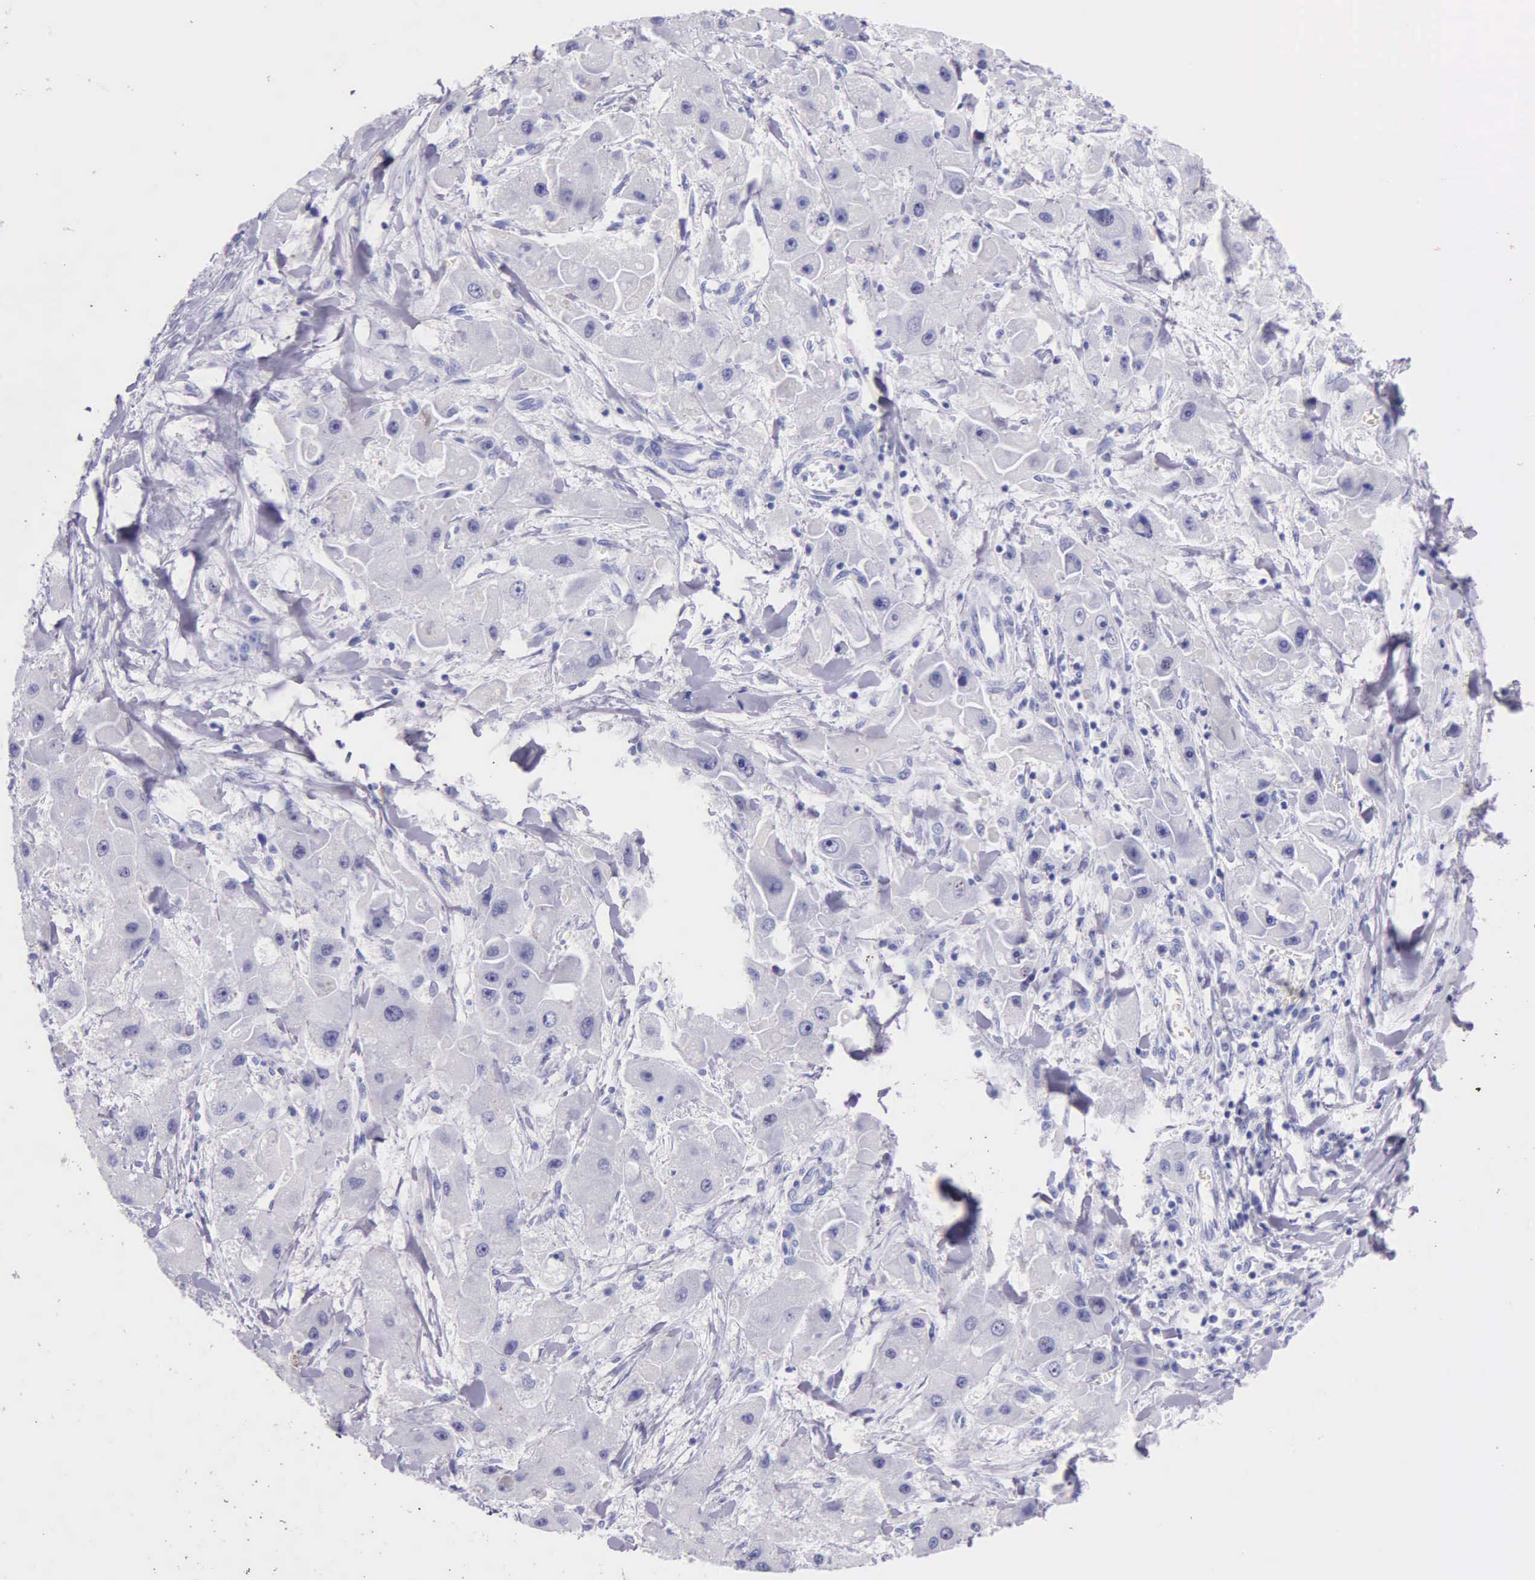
{"staining": {"intensity": "negative", "quantity": "none", "location": "none"}, "tissue": "liver cancer", "cell_type": "Tumor cells", "image_type": "cancer", "snomed": [{"axis": "morphology", "description": "Carcinoma, Hepatocellular, NOS"}, {"axis": "topography", "description": "Liver"}], "caption": "Liver cancer was stained to show a protein in brown. There is no significant positivity in tumor cells.", "gene": "KLK3", "patient": {"sex": "male", "age": 24}}